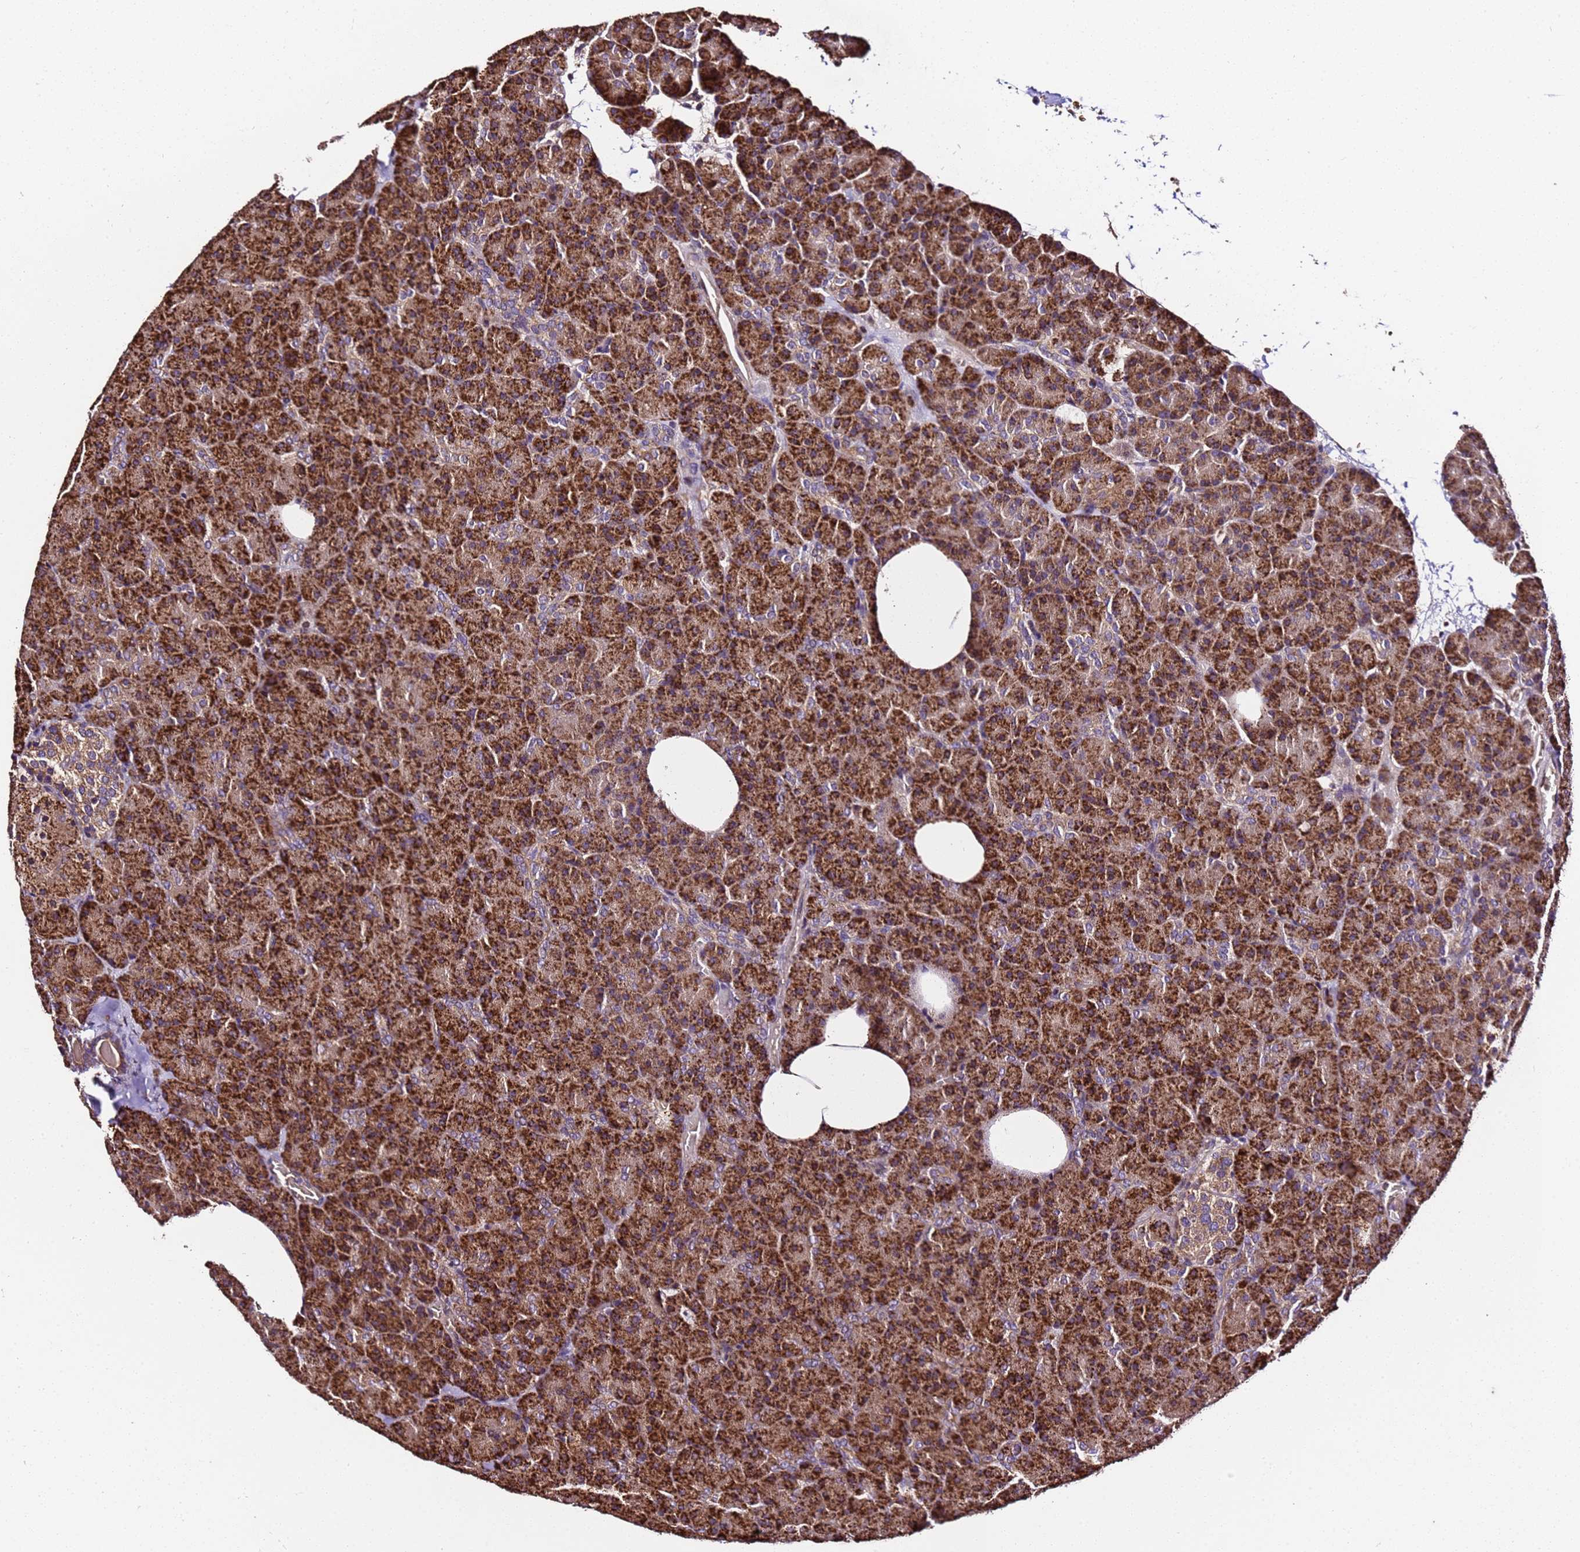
{"staining": {"intensity": "strong", "quantity": ">75%", "location": "cytoplasmic/membranous"}, "tissue": "pancreas", "cell_type": "Exocrine glandular cells", "image_type": "normal", "snomed": [{"axis": "morphology", "description": "Normal tissue, NOS"}, {"axis": "morphology", "description": "Carcinoid, malignant, NOS"}, {"axis": "topography", "description": "Pancreas"}], "caption": "Human pancreas stained for a protein (brown) reveals strong cytoplasmic/membranous positive expression in about >75% of exocrine glandular cells.", "gene": "LRRIQ1", "patient": {"sex": "female", "age": 35}}